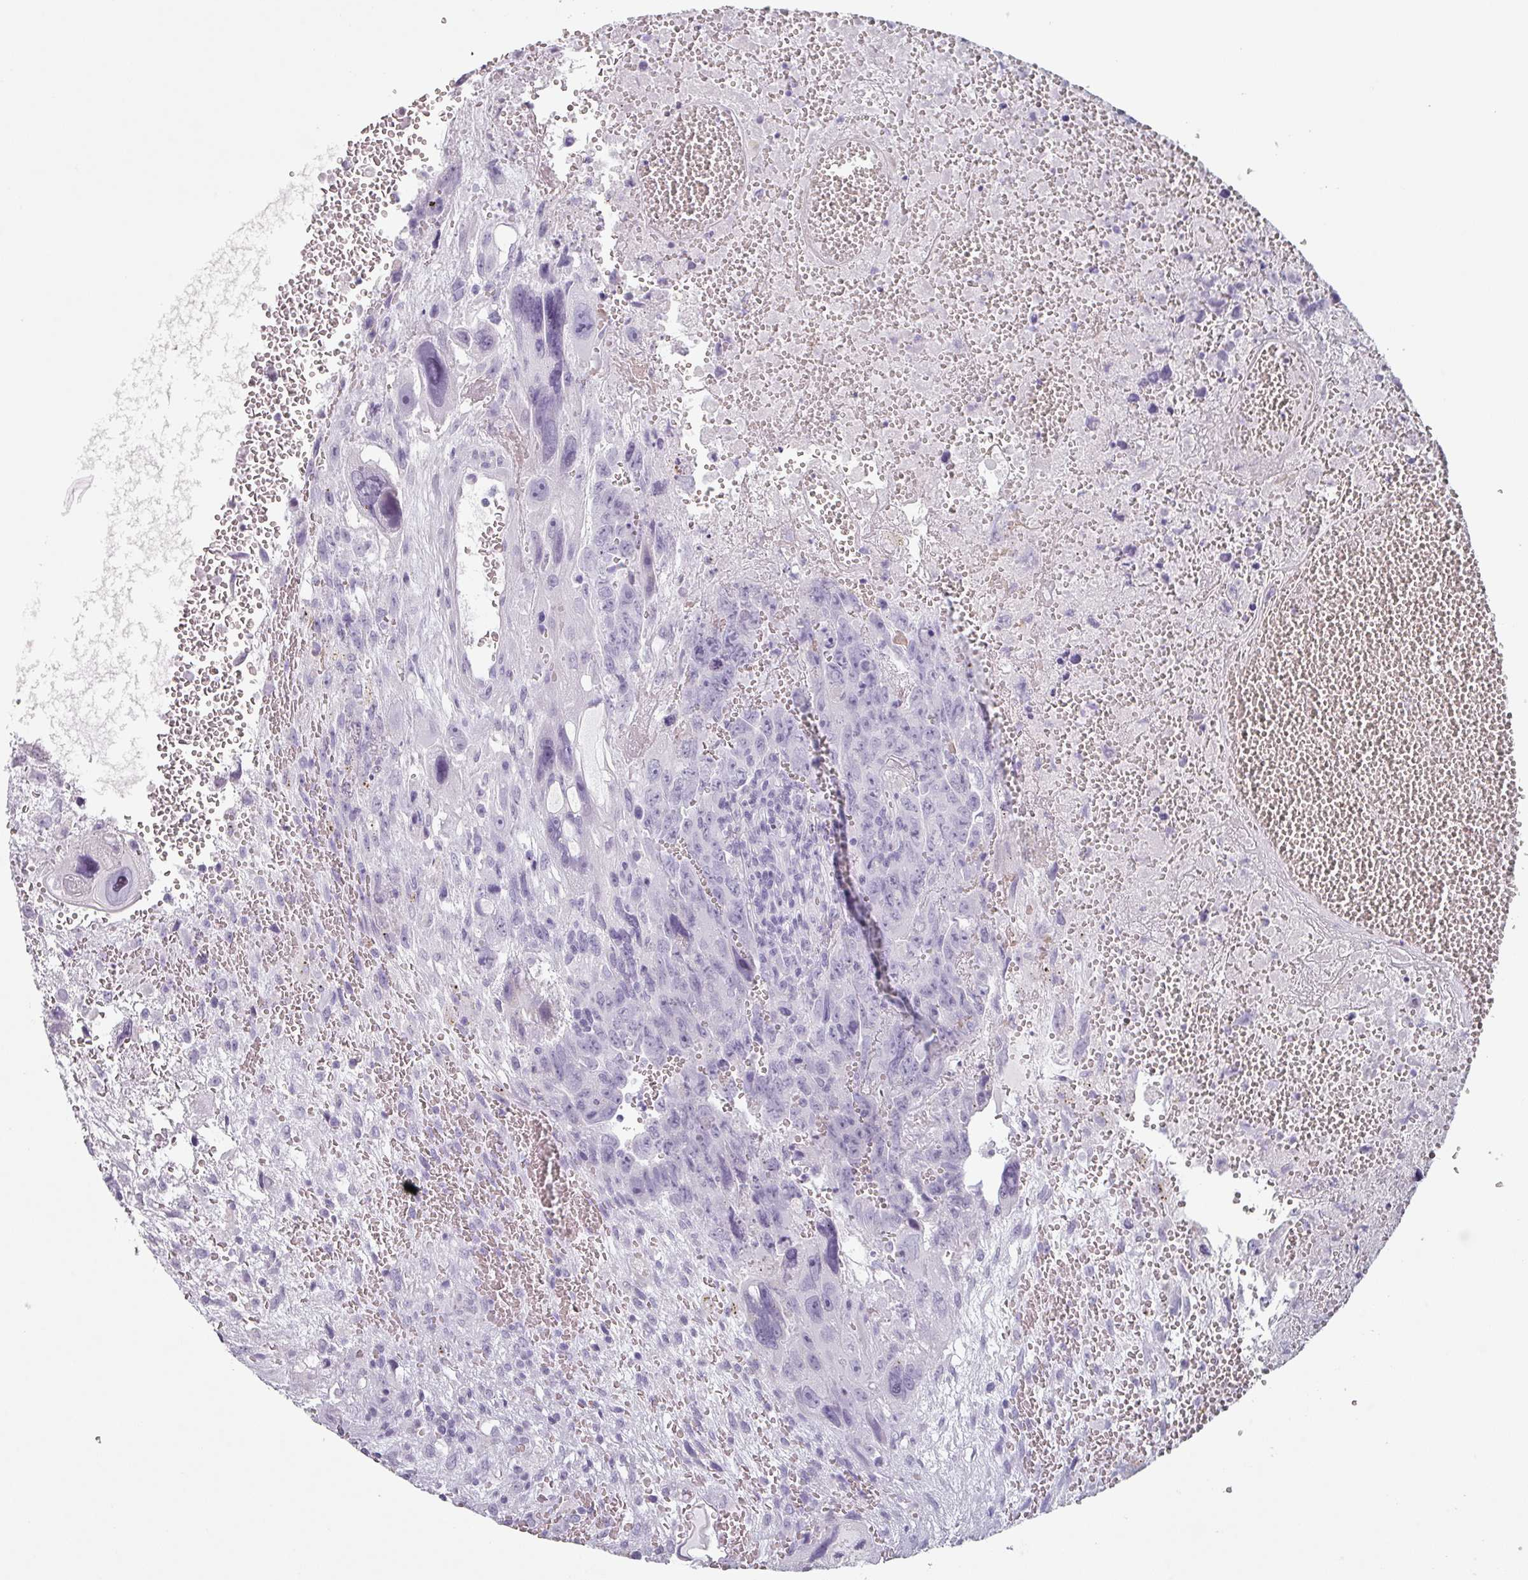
{"staining": {"intensity": "negative", "quantity": "none", "location": "none"}, "tissue": "testis cancer", "cell_type": "Tumor cells", "image_type": "cancer", "snomed": [{"axis": "morphology", "description": "Carcinoma, Embryonal, NOS"}, {"axis": "topography", "description": "Testis"}], "caption": "Immunohistochemical staining of testis cancer (embryonal carcinoma) reveals no significant positivity in tumor cells.", "gene": "SLC35G2", "patient": {"sex": "male", "age": 28}}